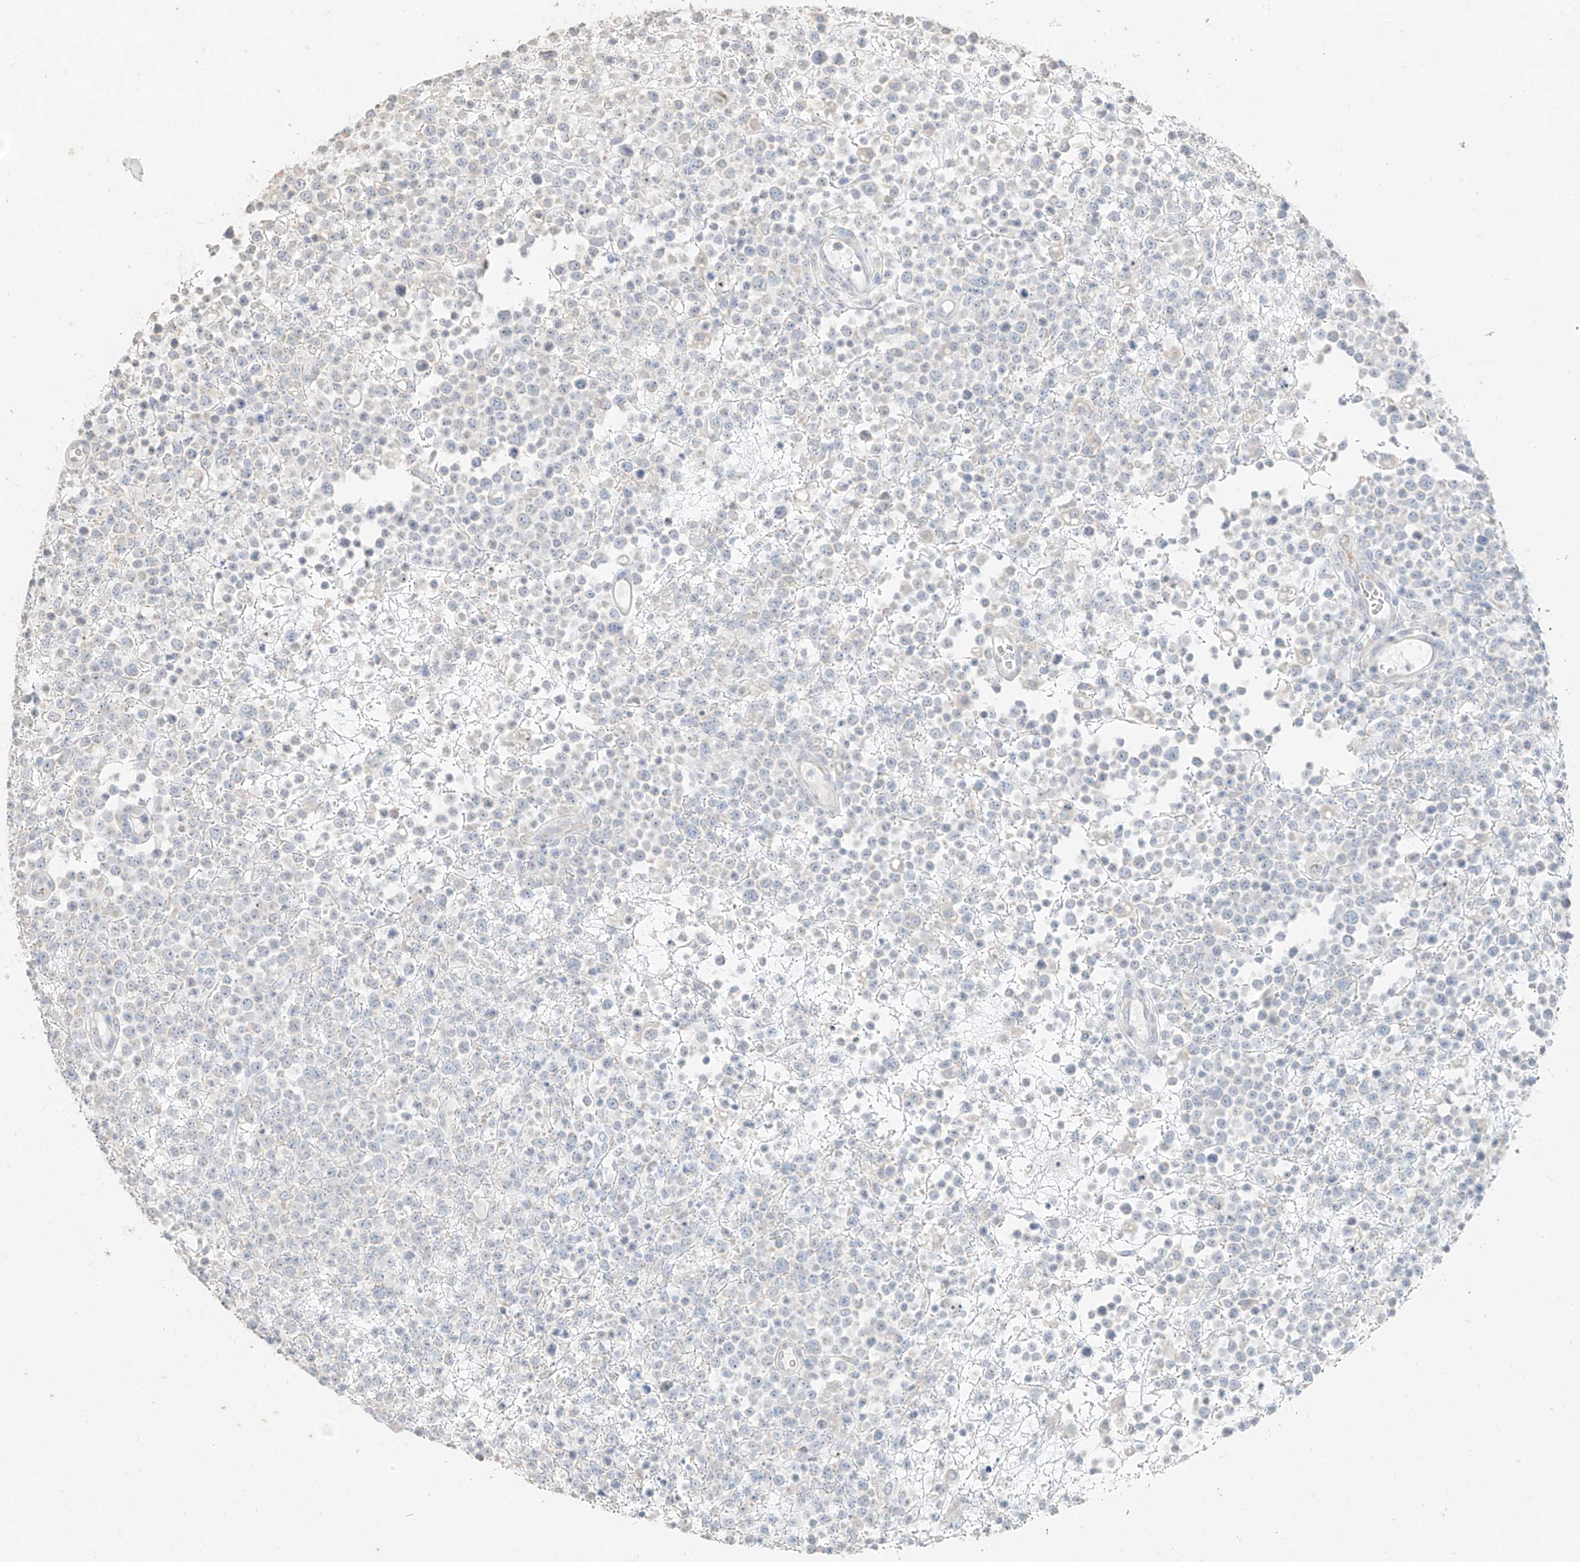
{"staining": {"intensity": "negative", "quantity": "none", "location": "none"}, "tissue": "lymphoma", "cell_type": "Tumor cells", "image_type": "cancer", "snomed": [{"axis": "morphology", "description": "Malignant lymphoma, non-Hodgkin's type, High grade"}, {"axis": "topography", "description": "Colon"}], "caption": "Protein analysis of lymphoma reveals no significant staining in tumor cells.", "gene": "ZZEF1", "patient": {"sex": "female", "age": 53}}